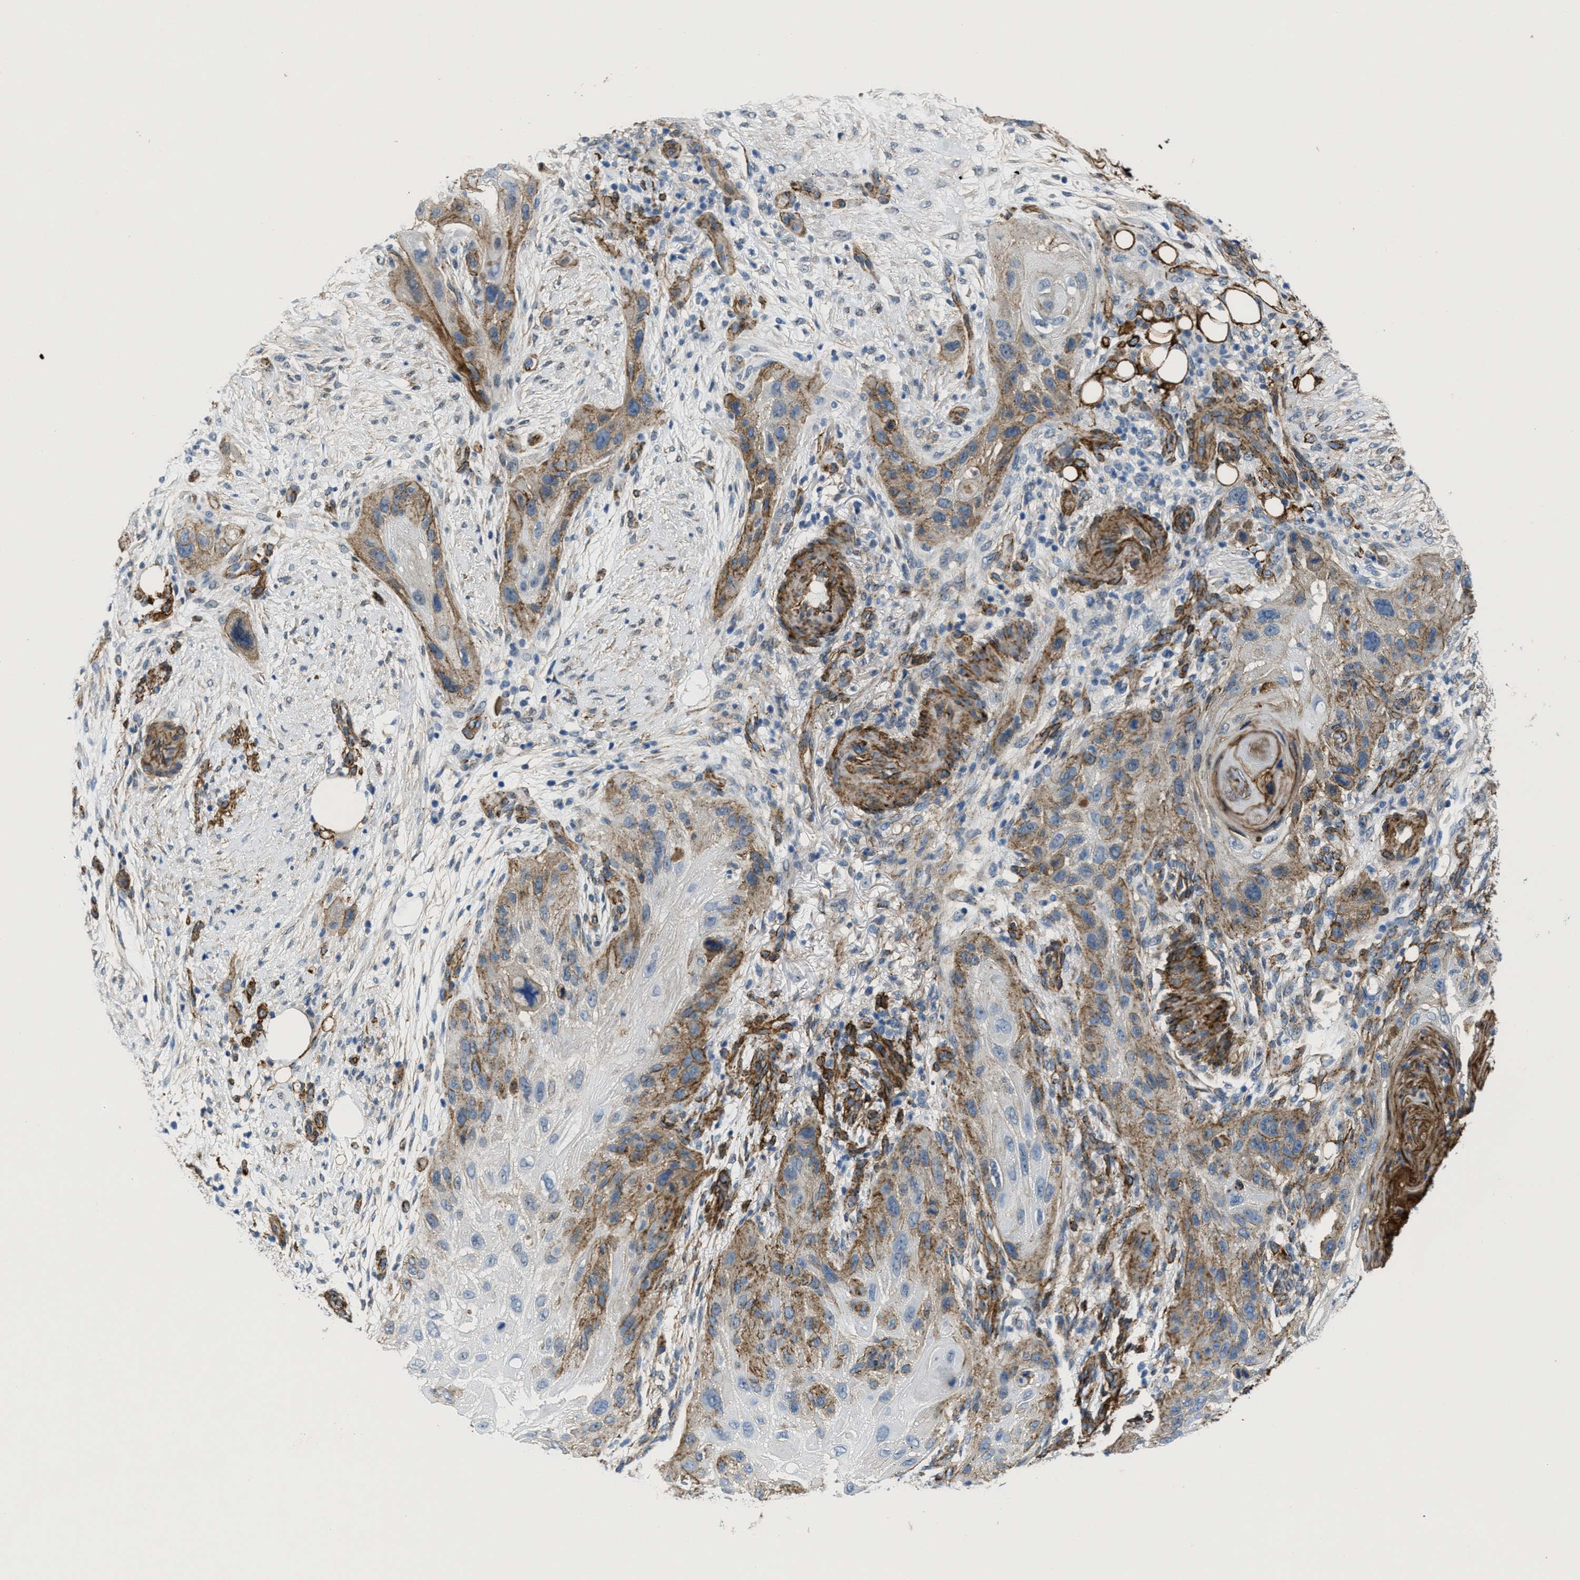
{"staining": {"intensity": "moderate", "quantity": "25%-75%", "location": "cytoplasmic/membranous"}, "tissue": "skin cancer", "cell_type": "Tumor cells", "image_type": "cancer", "snomed": [{"axis": "morphology", "description": "Squamous cell carcinoma, NOS"}, {"axis": "topography", "description": "Skin"}], "caption": "Immunohistochemical staining of skin cancer demonstrates moderate cytoplasmic/membranous protein expression in approximately 25%-75% of tumor cells.", "gene": "NAB1", "patient": {"sex": "female", "age": 77}}